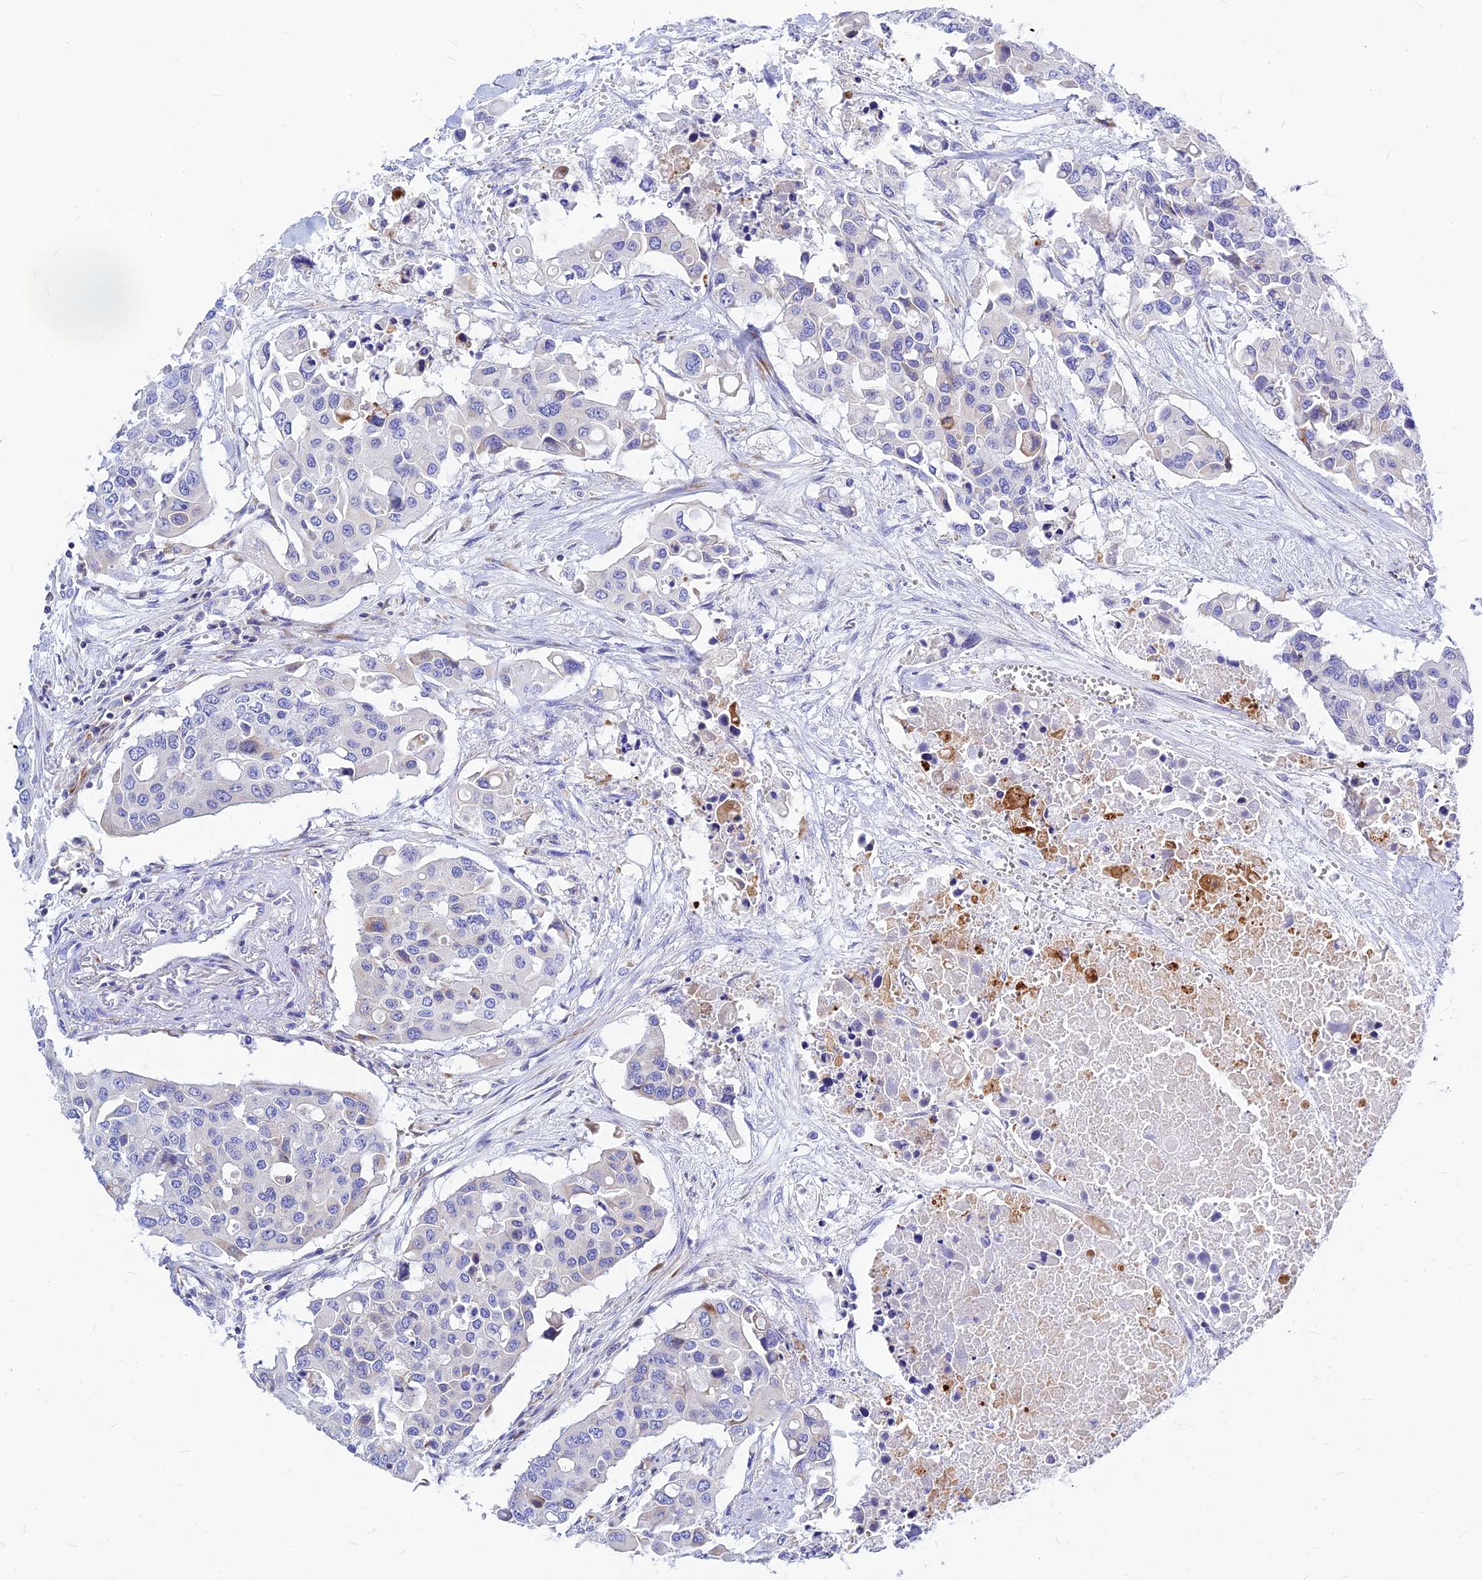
{"staining": {"intensity": "negative", "quantity": "none", "location": "none"}, "tissue": "colorectal cancer", "cell_type": "Tumor cells", "image_type": "cancer", "snomed": [{"axis": "morphology", "description": "Adenocarcinoma, NOS"}, {"axis": "topography", "description": "Colon"}], "caption": "This is an immunohistochemistry (IHC) image of adenocarcinoma (colorectal). There is no positivity in tumor cells.", "gene": "CNOT6", "patient": {"sex": "male", "age": 77}}